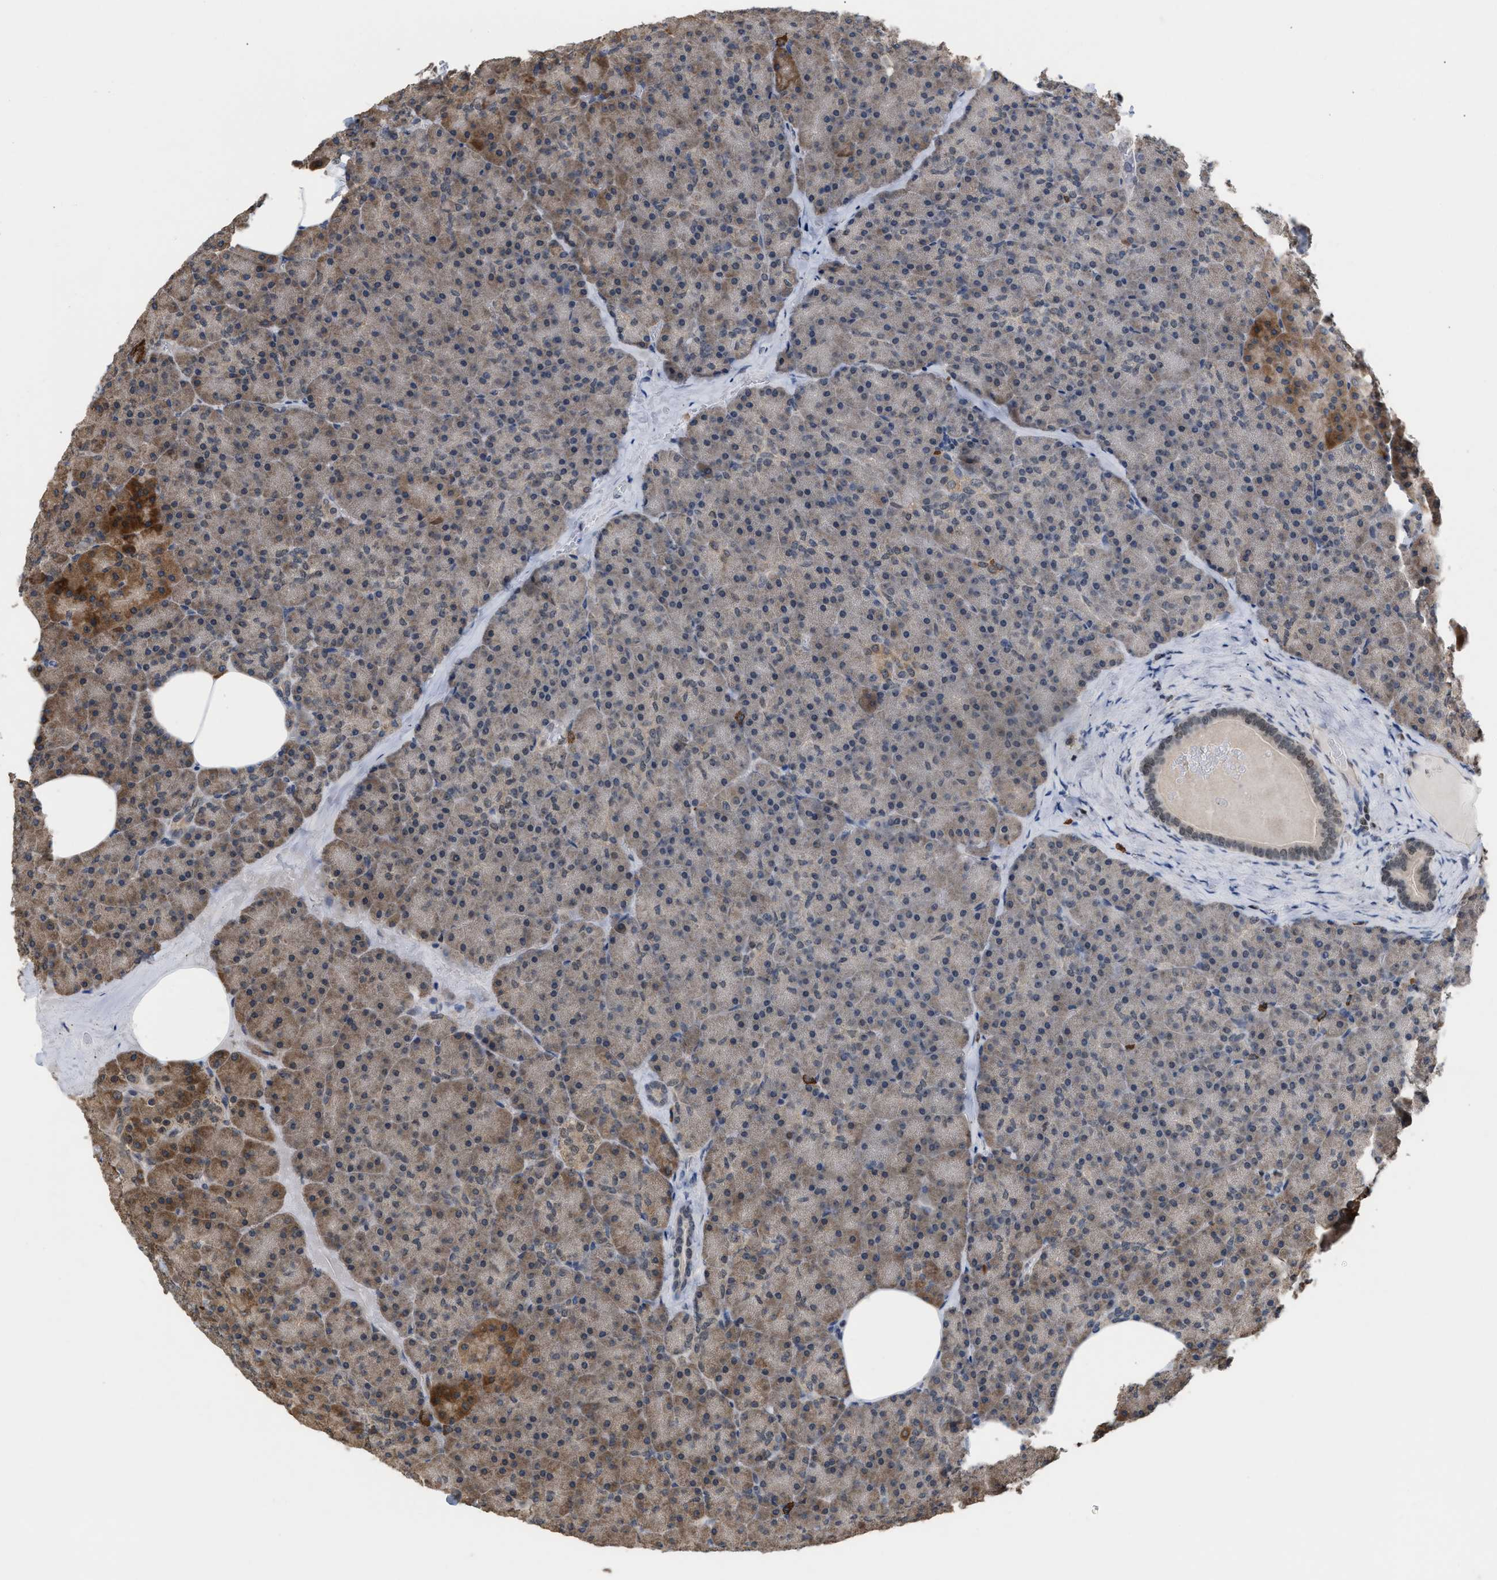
{"staining": {"intensity": "moderate", "quantity": "25%-75%", "location": "cytoplasmic/membranous,nuclear"}, "tissue": "pancreas", "cell_type": "Exocrine glandular cells", "image_type": "normal", "snomed": [{"axis": "morphology", "description": "Normal tissue, NOS"}, {"axis": "morphology", "description": "Carcinoid, malignant, NOS"}, {"axis": "topography", "description": "Pancreas"}], "caption": "Protein analysis of benign pancreas displays moderate cytoplasmic/membranous,nuclear expression in about 25%-75% of exocrine glandular cells. Immunohistochemistry stains the protein in brown and the nuclei are stained blue.", "gene": "C9orf78", "patient": {"sex": "female", "age": 35}}